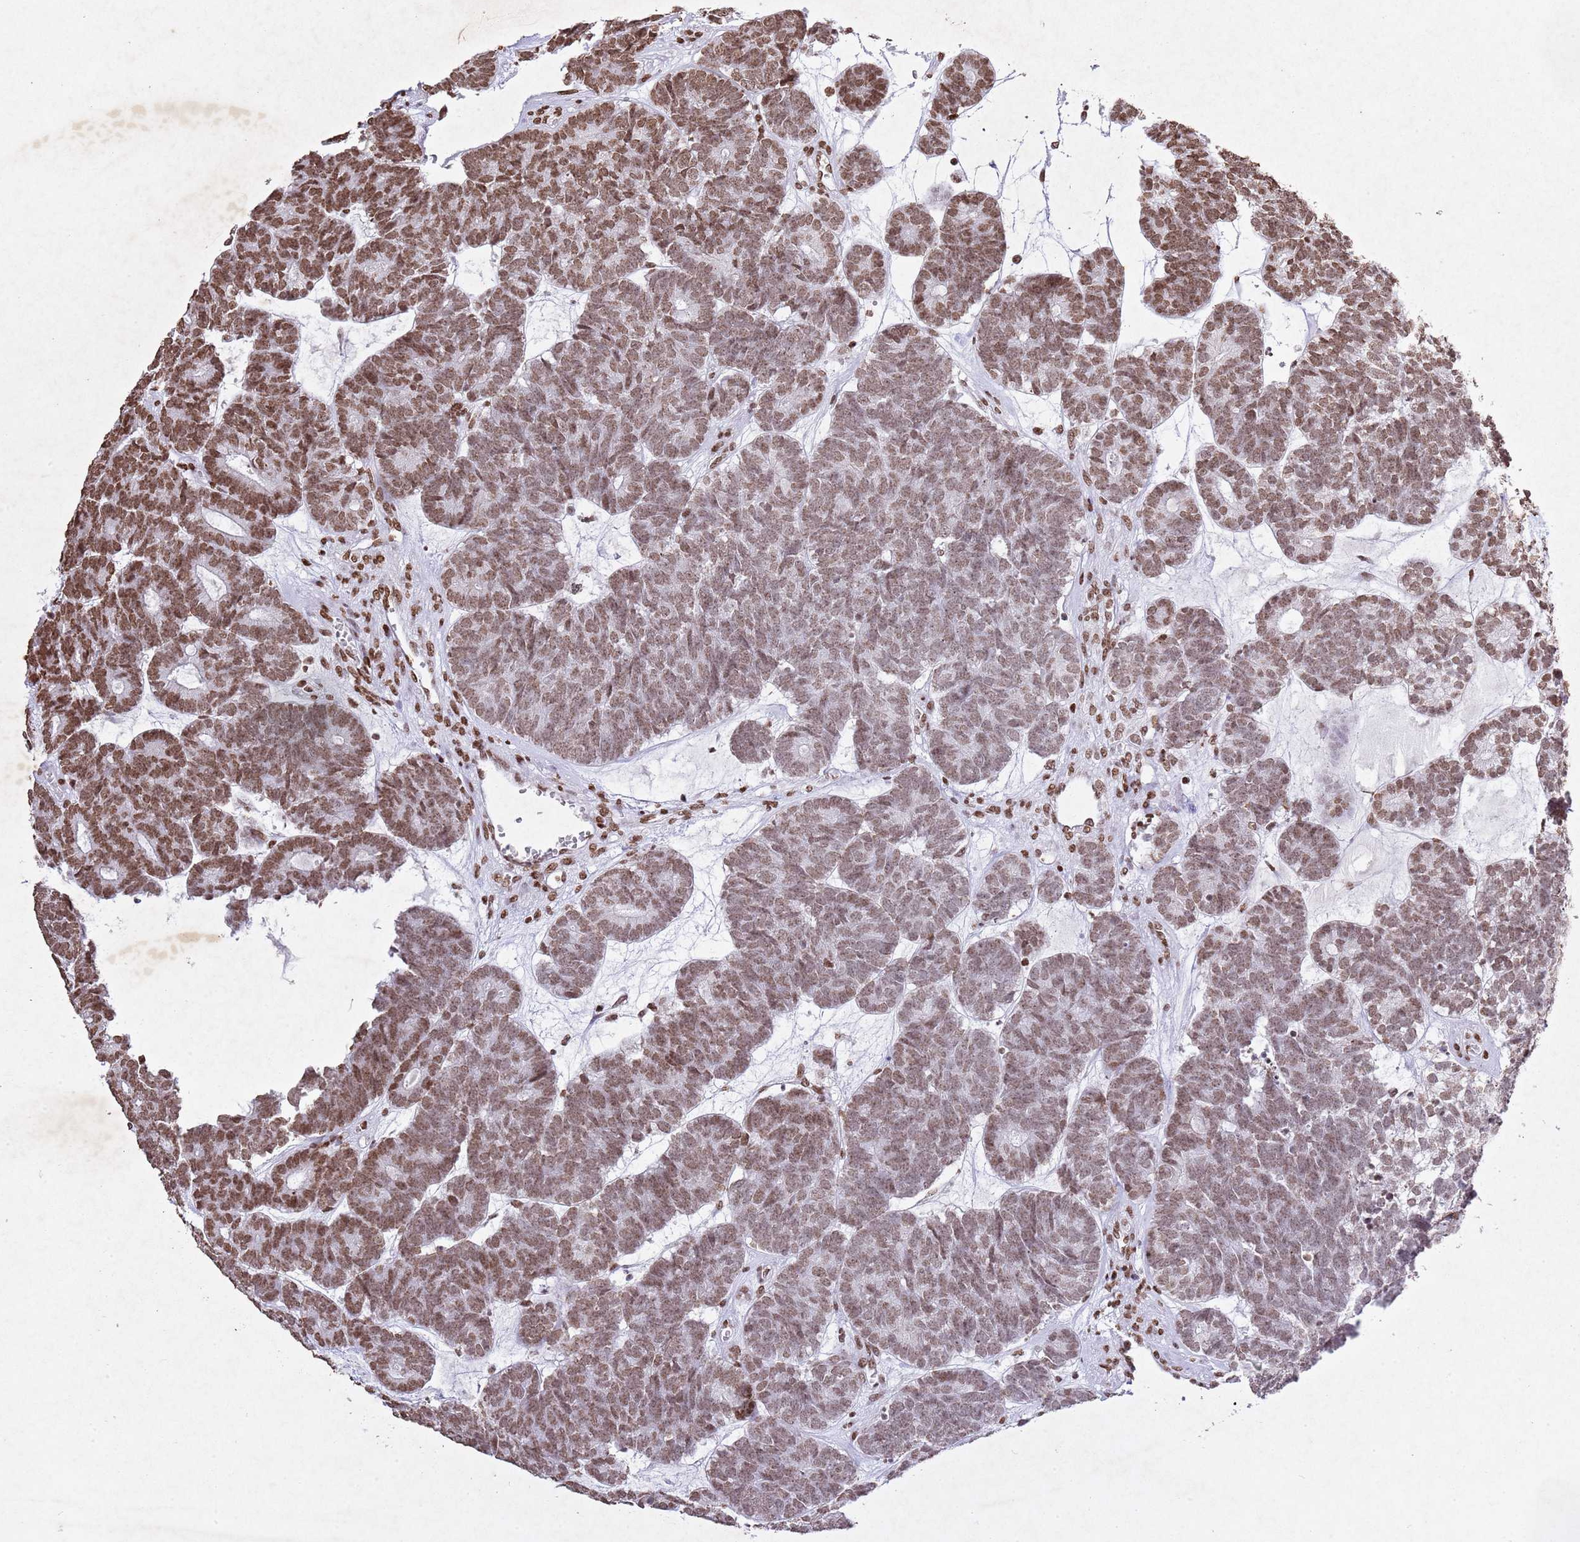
{"staining": {"intensity": "moderate", "quantity": ">75%", "location": "nuclear"}, "tissue": "head and neck cancer", "cell_type": "Tumor cells", "image_type": "cancer", "snomed": [{"axis": "morphology", "description": "Adenocarcinoma, NOS"}, {"axis": "topography", "description": "Head-Neck"}], "caption": "Immunohistochemical staining of human head and neck adenocarcinoma exhibits medium levels of moderate nuclear protein positivity in approximately >75% of tumor cells.", "gene": "BMAL1", "patient": {"sex": "female", "age": 81}}